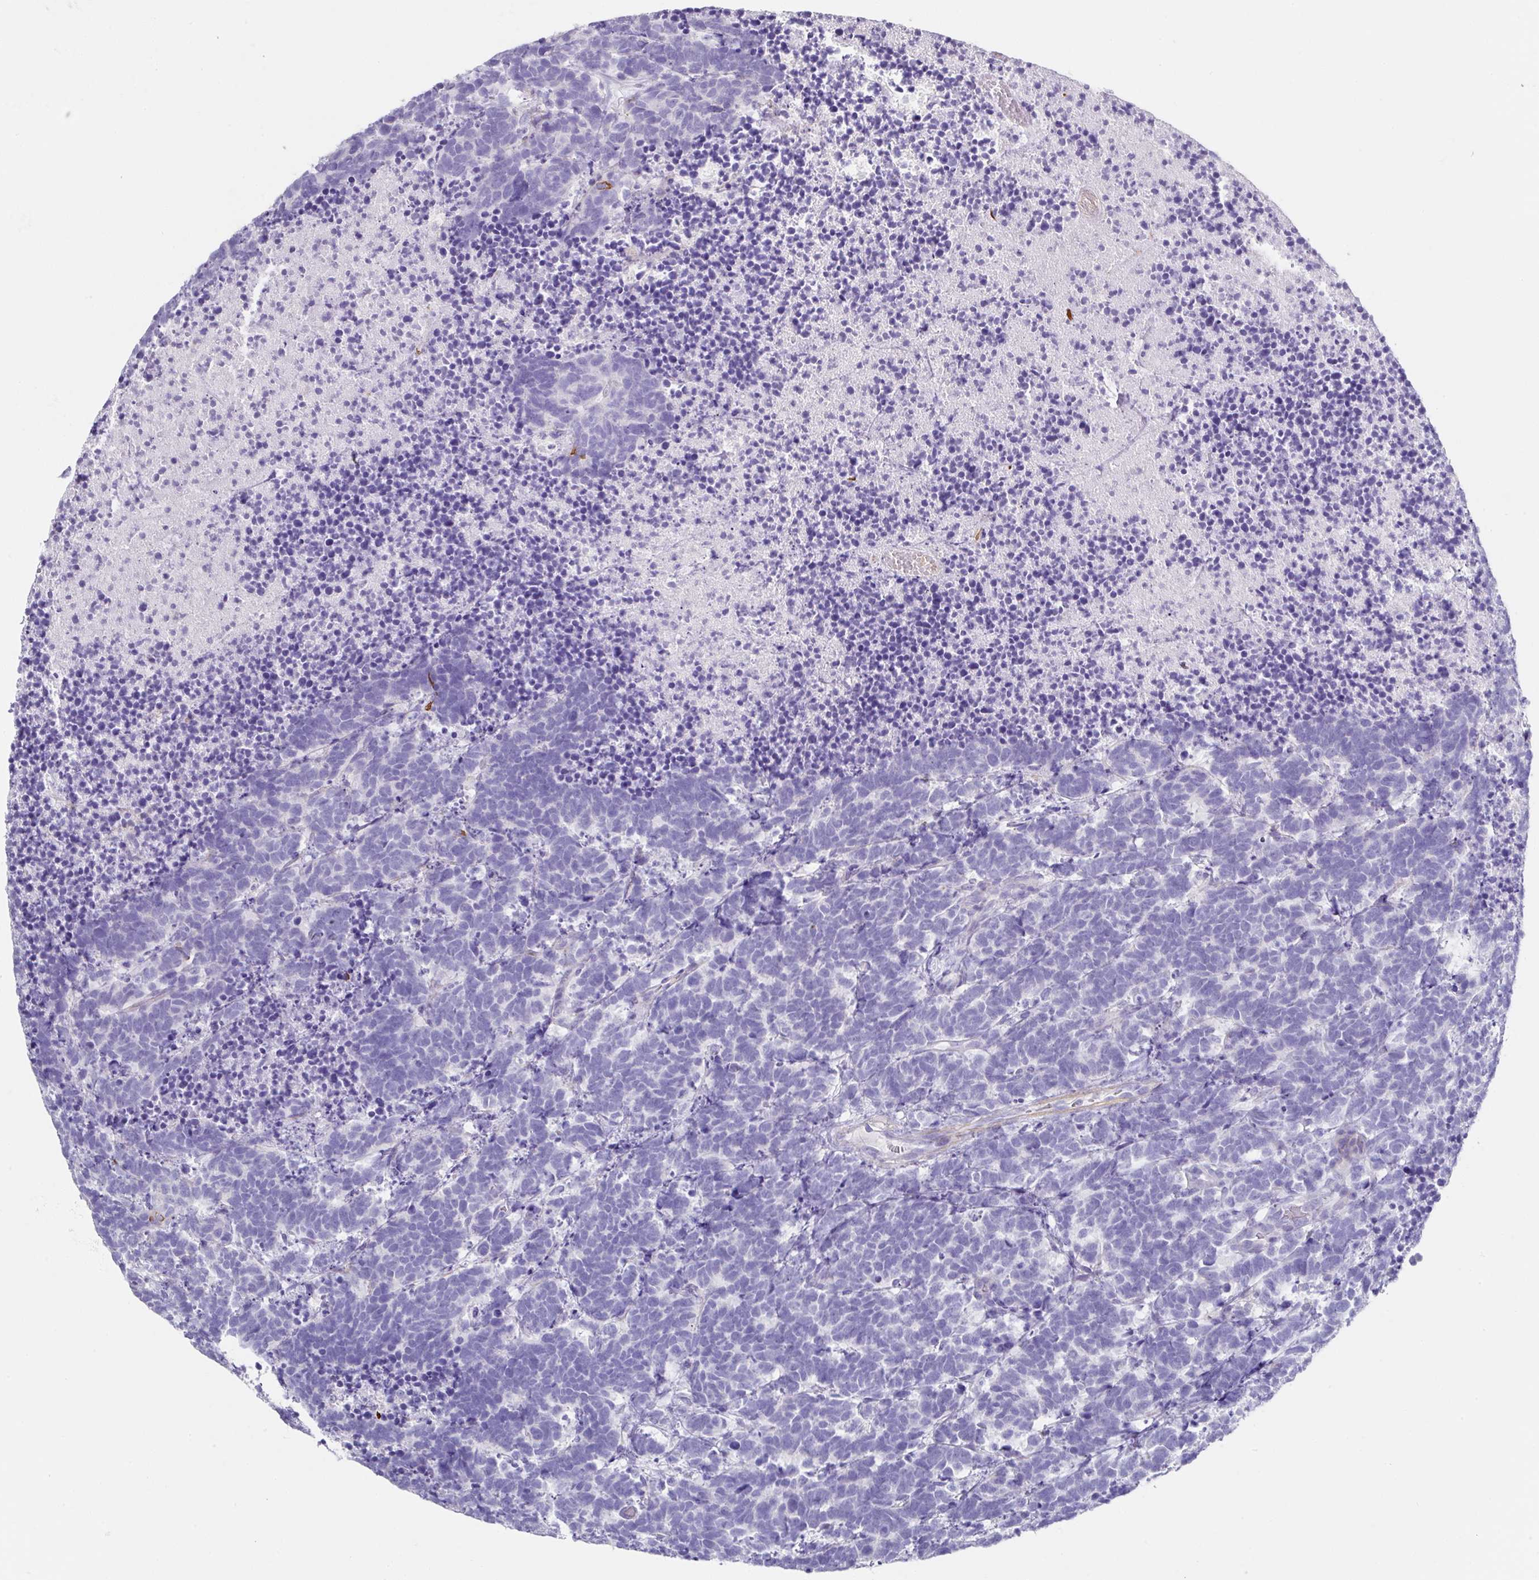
{"staining": {"intensity": "negative", "quantity": "none", "location": "none"}, "tissue": "carcinoid", "cell_type": "Tumor cells", "image_type": "cancer", "snomed": [{"axis": "morphology", "description": "Carcinoma, NOS"}, {"axis": "morphology", "description": "Carcinoid, malignant, NOS"}, {"axis": "topography", "description": "Urinary bladder"}], "caption": "A photomicrograph of human carcinoid is negative for staining in tumor cells.", "gene": "TARM1", "patient": {"sex": "male", "age": 57}}